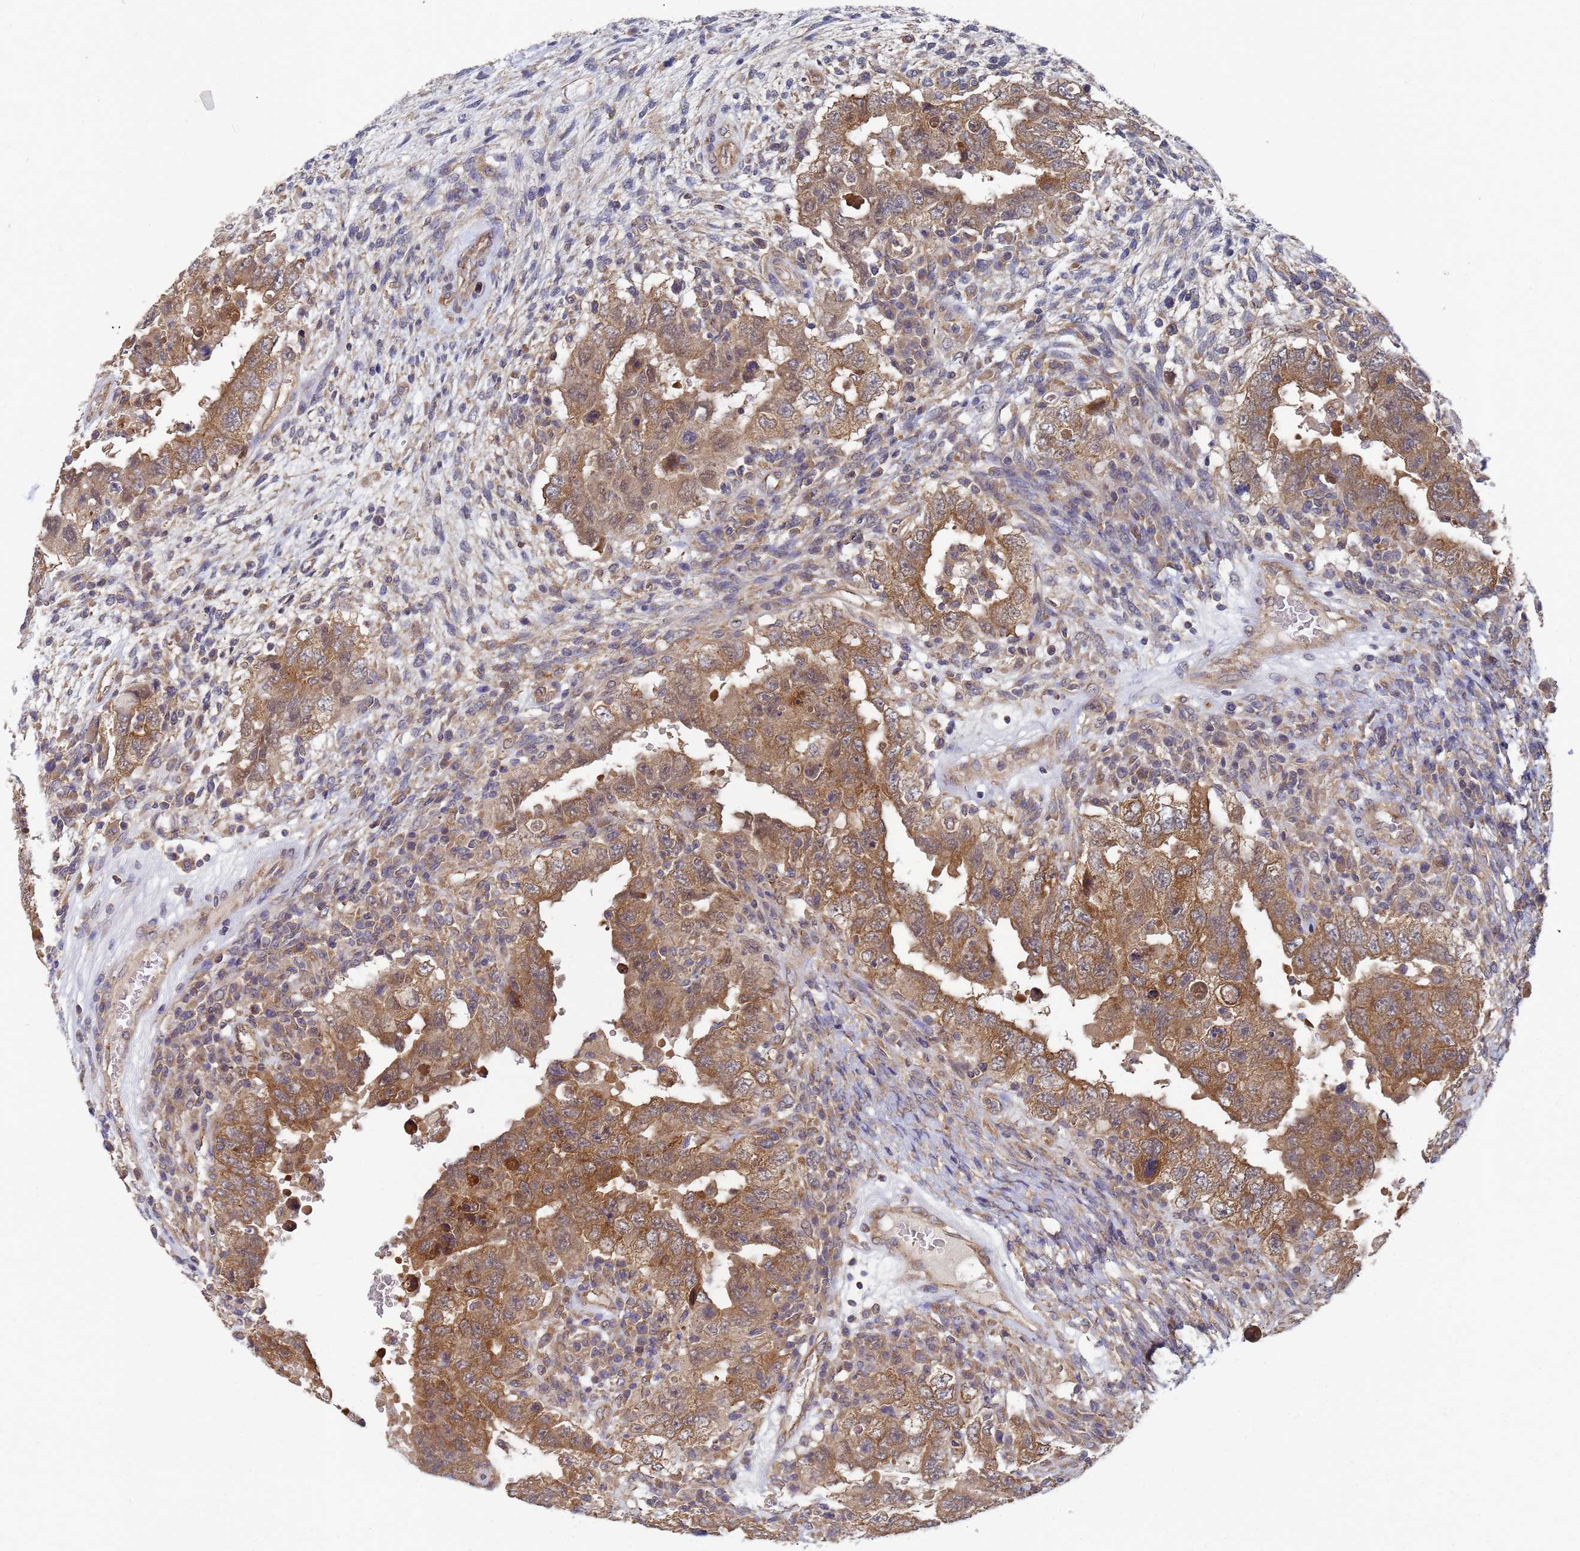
{"staining": {"intensity": "moderate", "quantity": ">75%", "location": "cytoplasmic/membranous"}, "tissue": "testis cancer", "cell_type": "Tumor cells", "image_type": "cancer", "snomed": [{"axis": "morphology", "description": "Carcinoma, Embryonal, NOS"}, {"axis": "topography", "description": "Testis"}], "caption": "An image of human testis cancer stained for a protein shows moderate cytoplasmic/membranous brown staining in tumor cells.", "gene": "ALS2CL", "patient": {"sex": "male", "age": 26}}